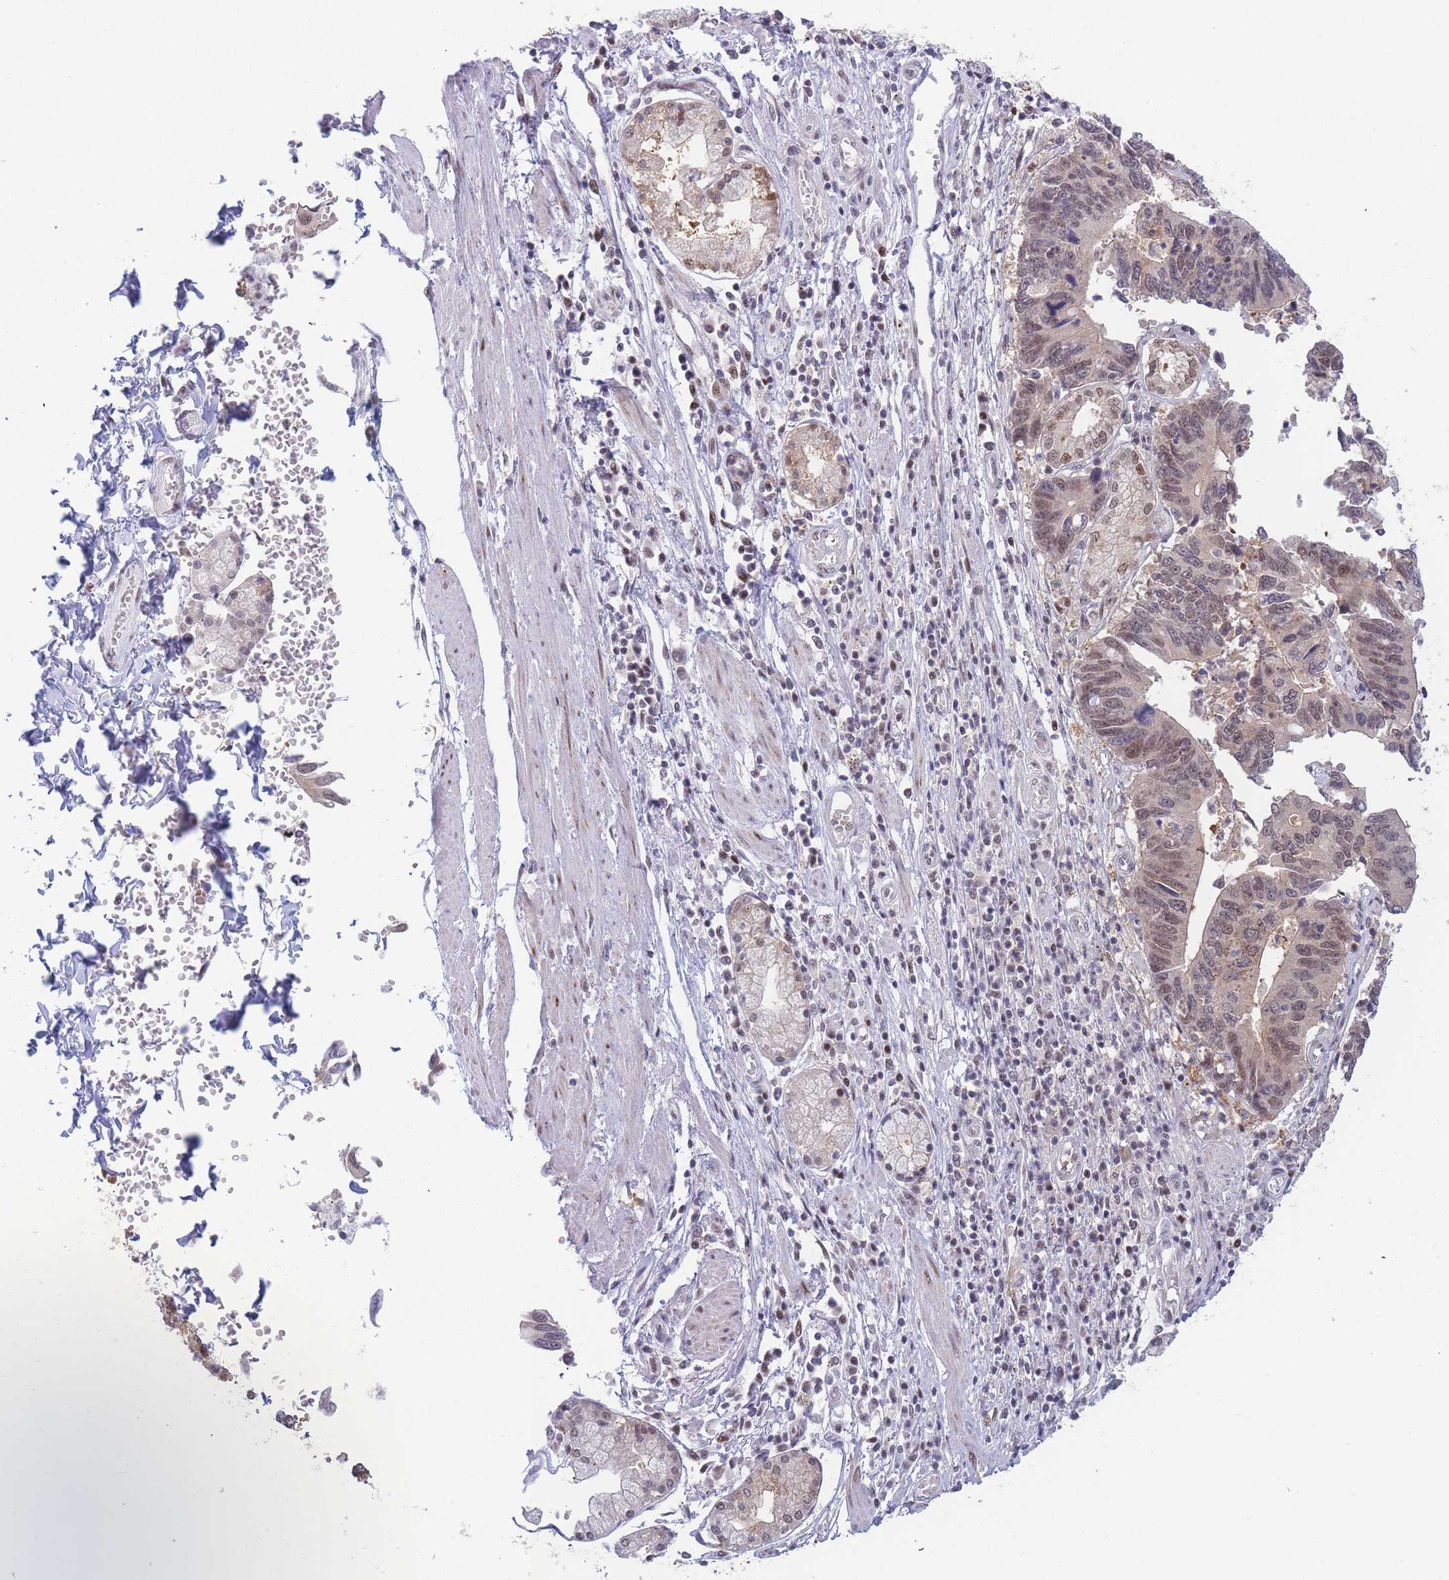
{"staining": {"intensity": "moderate", "quantity": "25%-75%", "location": "nuclear"}, "tissue": "stomach cancer", "cell_type": "Tumor cells", "image_type": "cancer", "snomed": [{"axis": "morphology", "description": "Adenocarcinoma, NOS"}, {"axis": "topography", "description": "Stomach"}], "caption": "A brown stain highlights moderate nuclear expression of a protein in adenocarcinoma (stomach) tumor cells.", "gene": "DEAF1", "patient": {"sex": "male", "age": 59}}